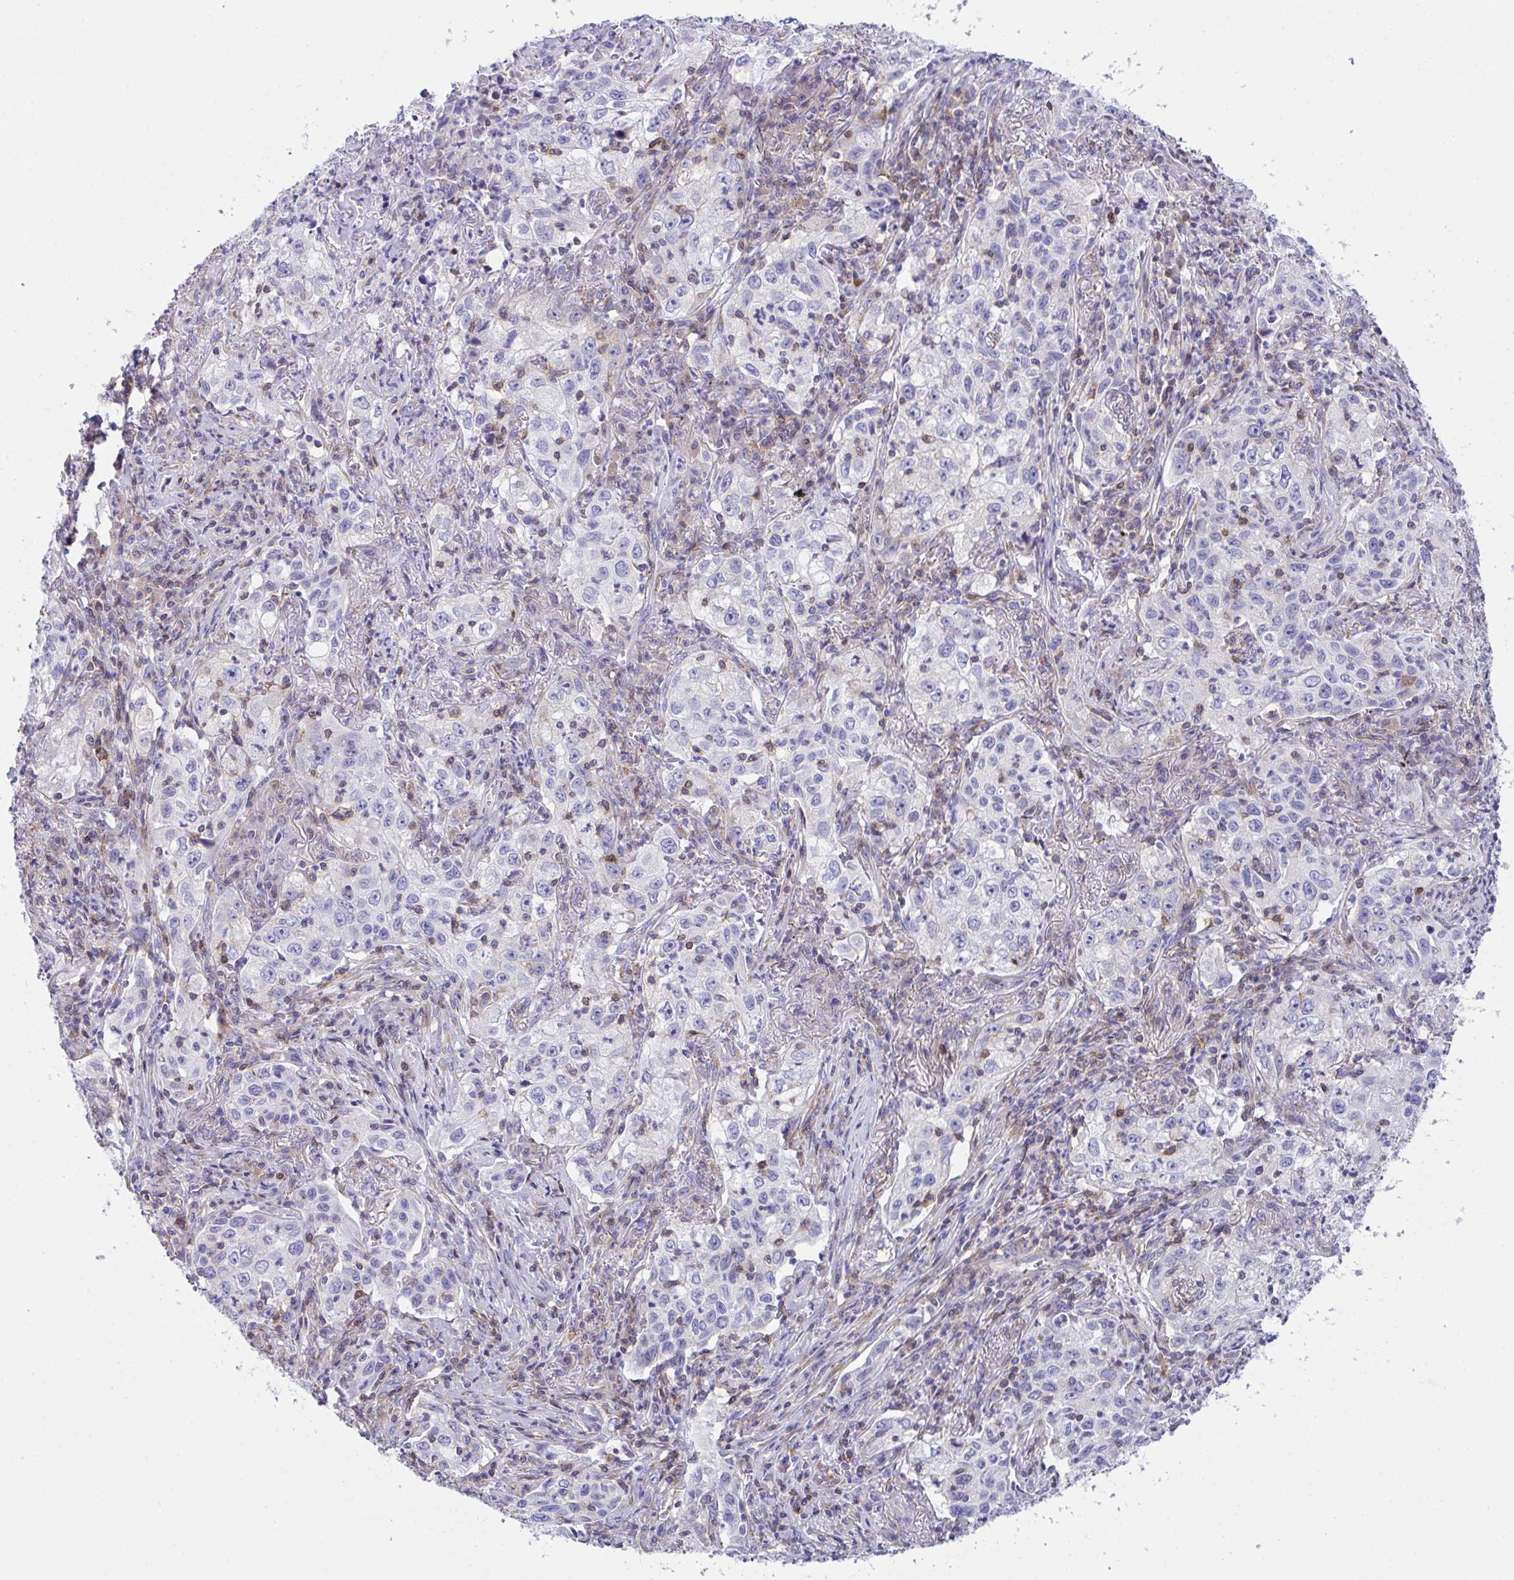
{"staining": {"intensity": "negative", "quantity": "none", "location": "none"}, "tissue": "lung cancer", "cell_type": "Tumor cells", "image_type": "cancer", "snomed": [{"axis": "morphology", "description": "Squamous cell carcinoma, NOS"}, {"axis": "topography", "description": "Lung"}], "caption": "Tumor cells are negative for brown protein staining in squamous cell carcinoma (lung).", "gene": "MIA3", "patient": {"sex": "male", "age": 71}}